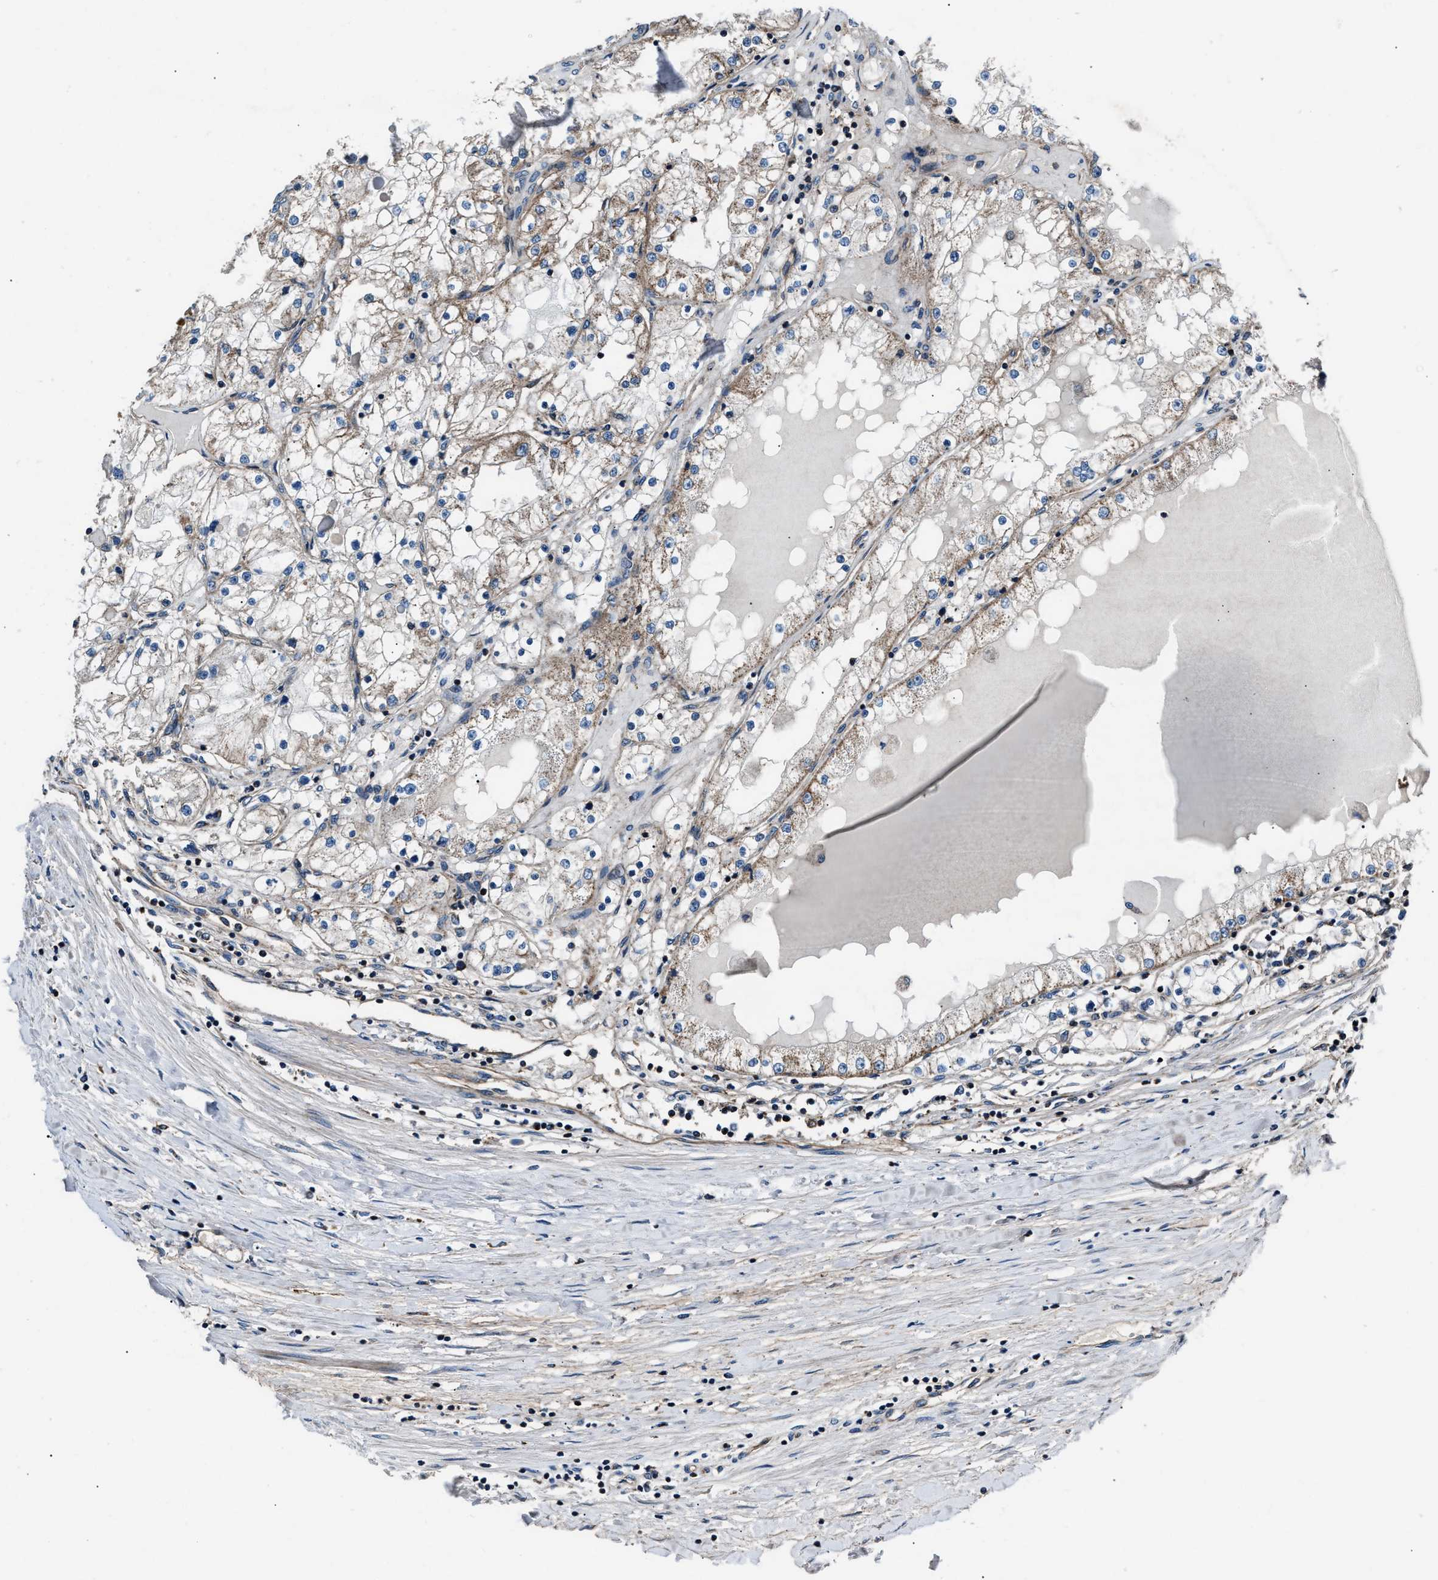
{"staining": {"intensity": "weak", "quantity": "25%-75%", "location": "cytoplasmic/membranous"}, "tissue": "renal cancer", "cell_type": "Tumor cells", "image_type": "cancer", "snomed": [{"axis": "morphology", "description": "Adenocarcinoma, NOS"}, {"axis": "topography", "description": "Kidney"}], "caption": "Immunohistochemical staining of renal adenocarcinoma demonstrates low levels of weak cytoplasmic/membranous expression in approximately 25%-75% of tumor cells. The staining was performed using DAB, with brown indicating positive protein expression. Nuclei are stained blue with hematoxylin.", "gene": "GGCT", "patient": {"sex": "male", "age": 68}}